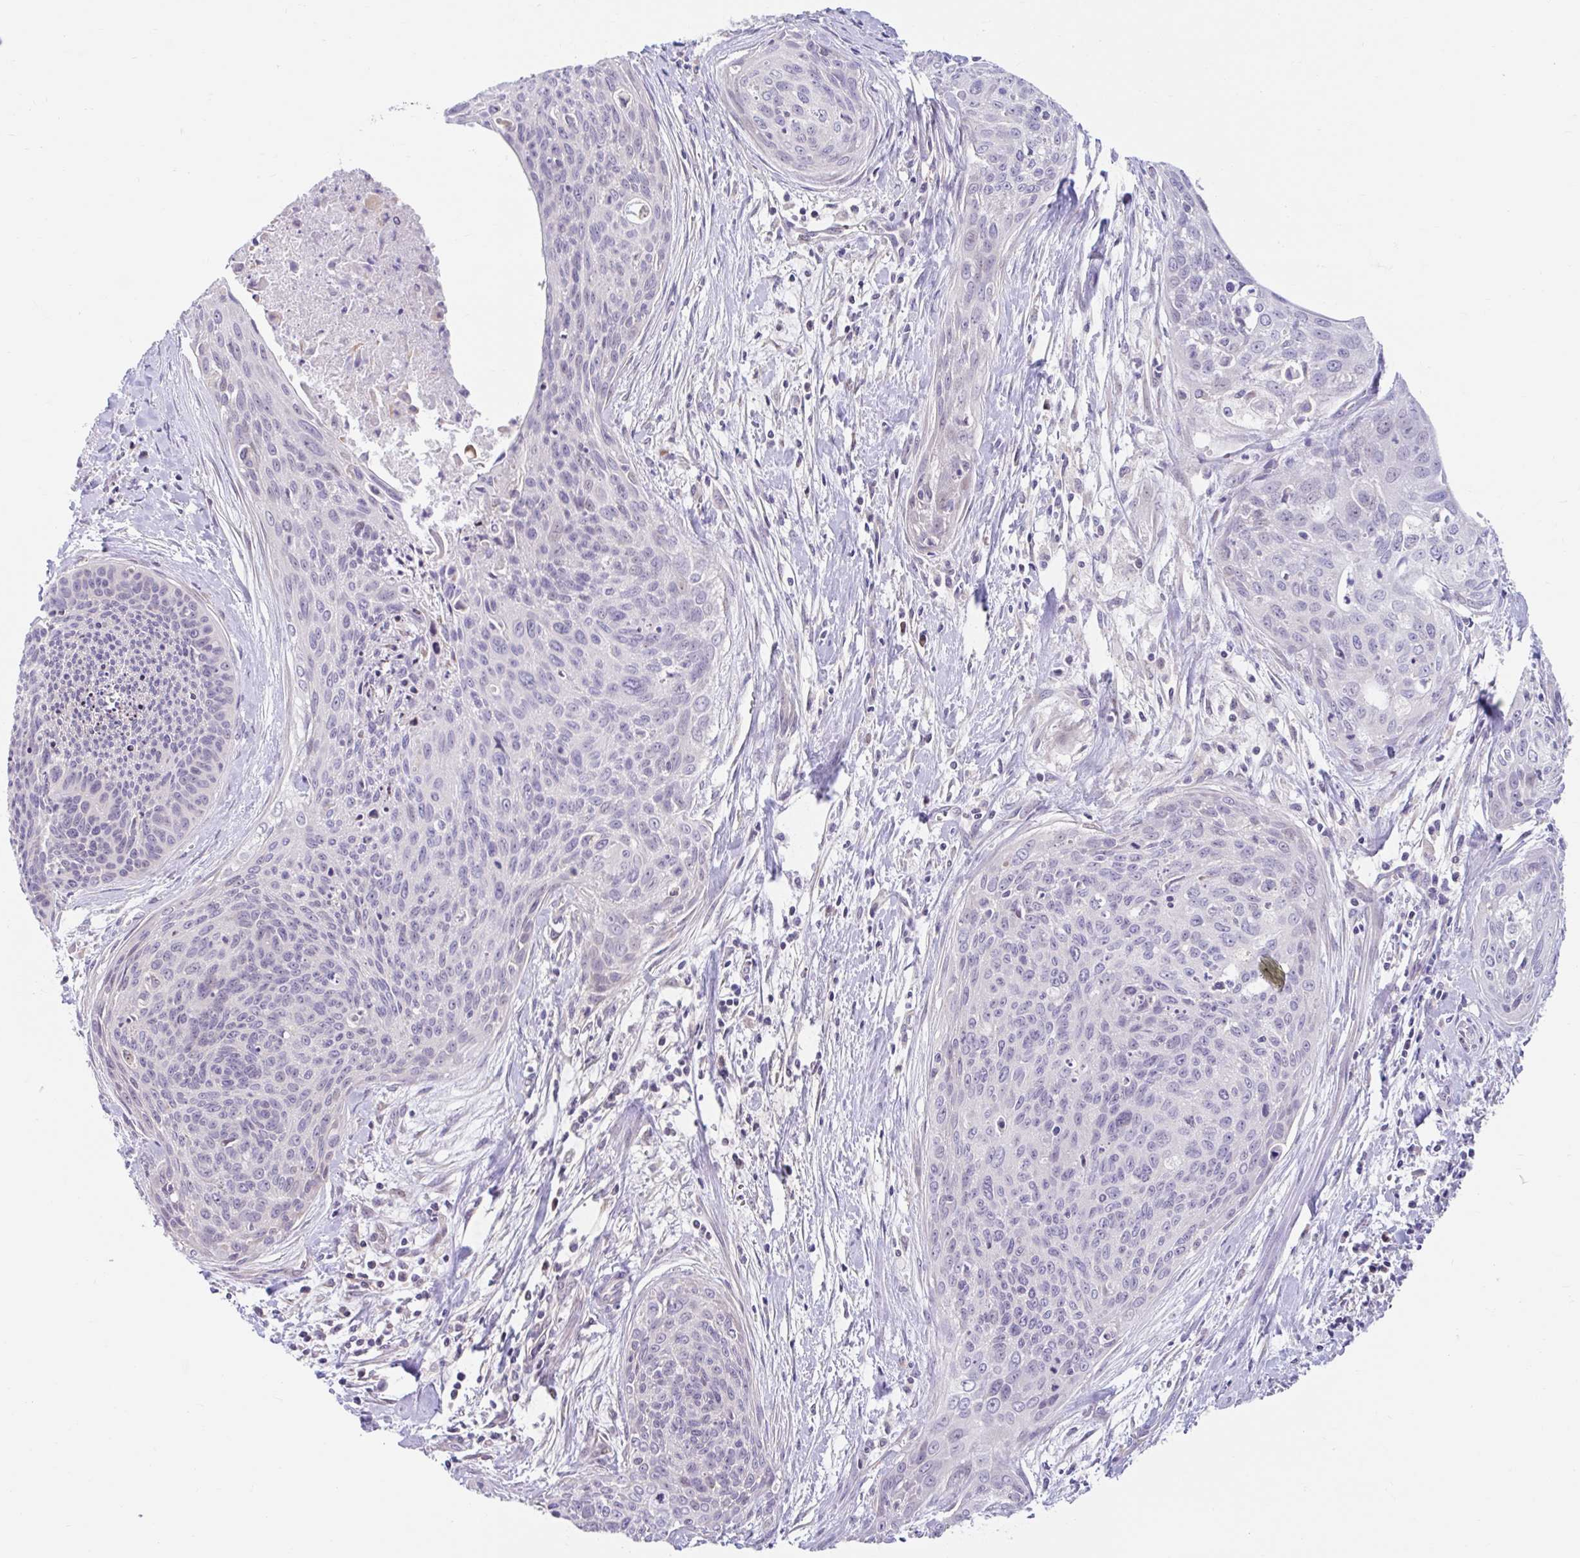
{"staining": {"intensity": "negative", "quantity": "none", "location": "none"}, "tissue": "cervical cancer", "cell_type": "Tumor cells", "image_type": "cancer", "snomed": [{"axis": "morphology", "description": "Squamous cell carcinoma, NOS"}, {"axis": "topography", "description": "Cervix"}], "caption": "This is an immunohistochemistry micrograph of human cervical cancer (squamous cell carcinoma). There is no positivity in tumor cells.", "gene": "NT5C1B", "patient": {"sex": "female", "age": 55}}